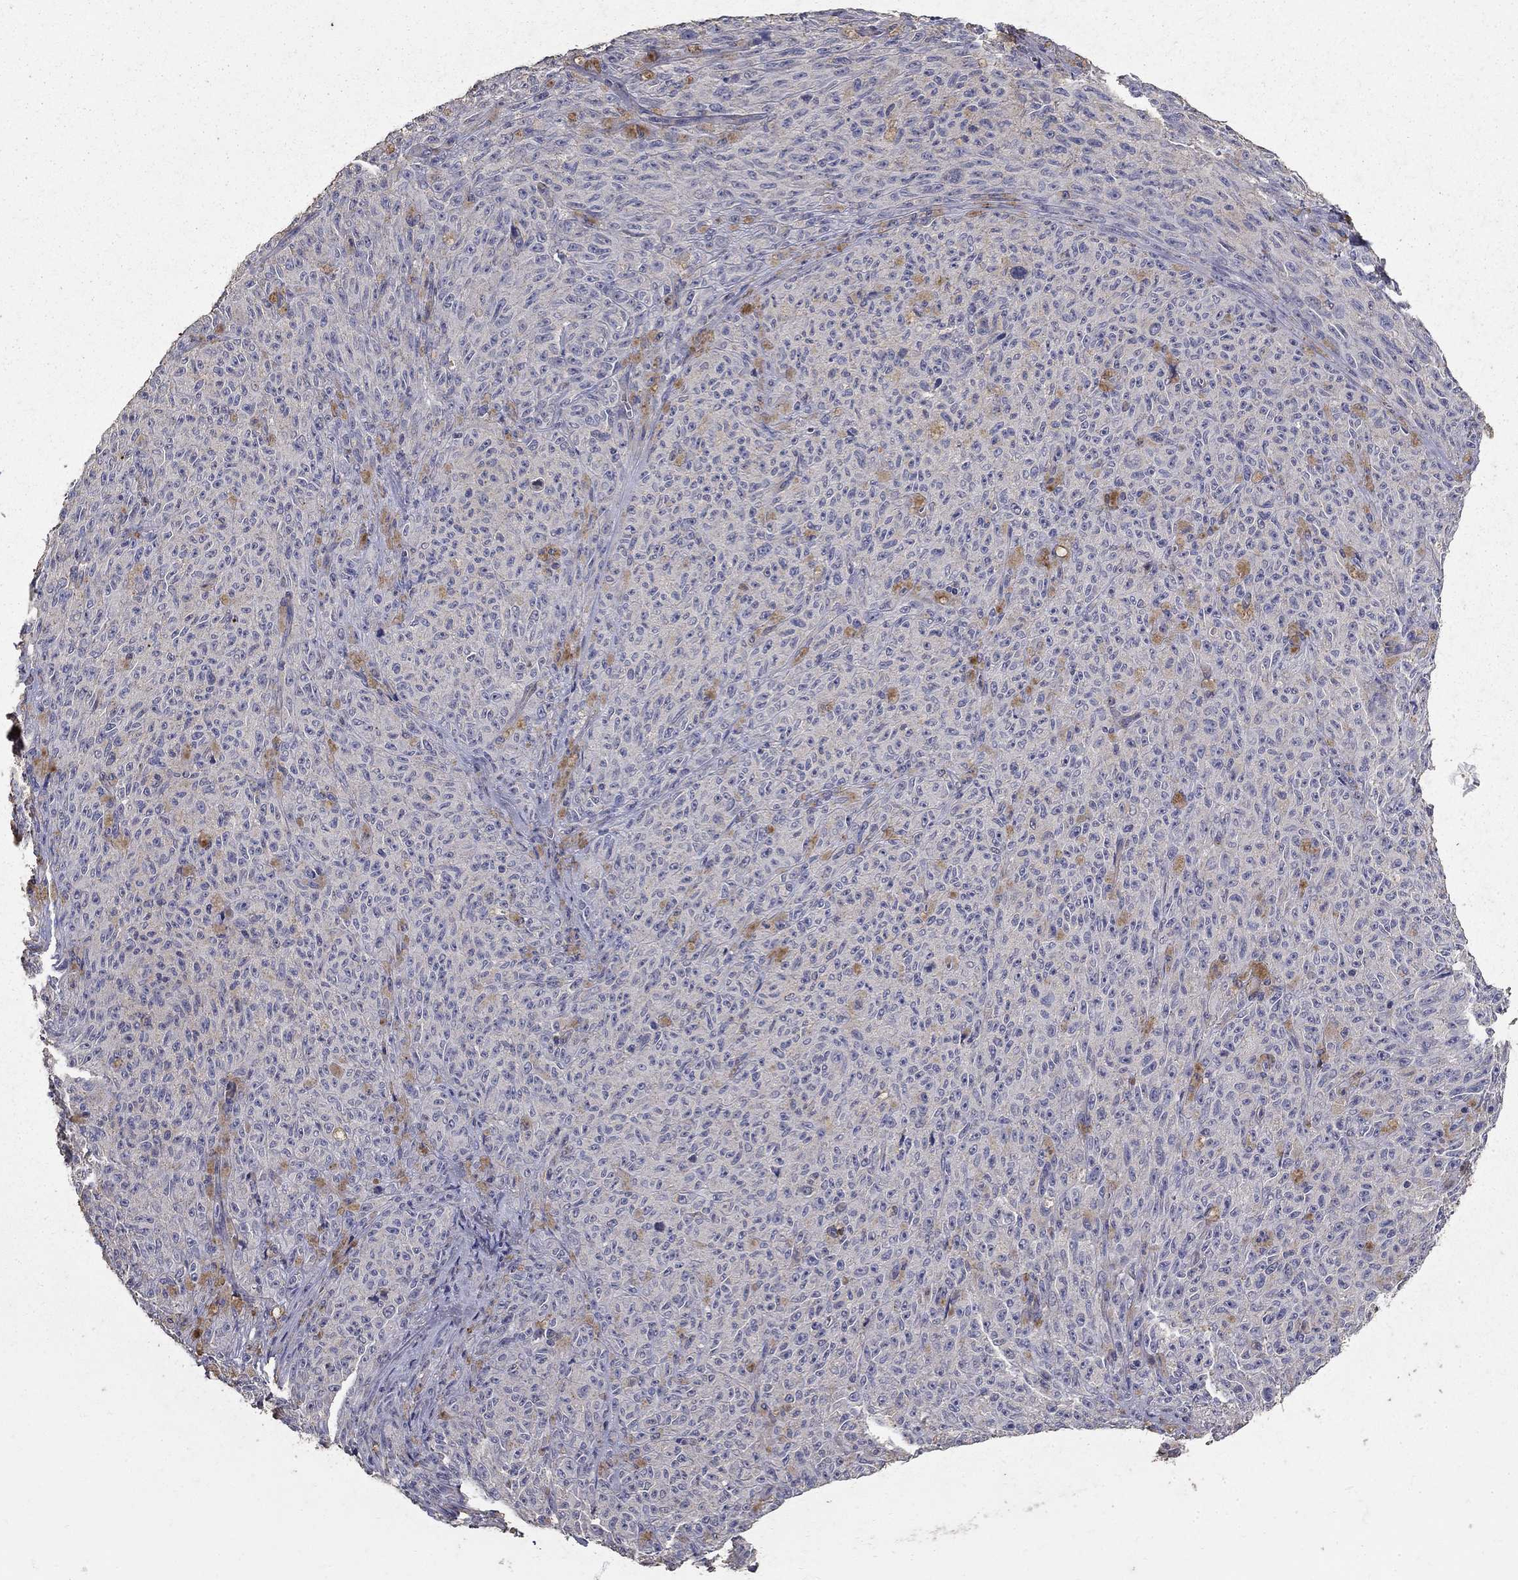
{"staining": {"intensity": "negative", "quantity": "none", "location": "none"}, "tissue": "melanoma", "cell_type": "Tumor cells", "image_type": "cancer", "snomed": [{"axis": "morphology", "description": "Malignant melanoma, NOS"}, {"axis": "topography", "description": "Skin"}], "caption": "The micrograph reveals no staining of tumor cells in melanoma.", "gene": "MPP2", "patient": {"sex": "female", "age": 82}}